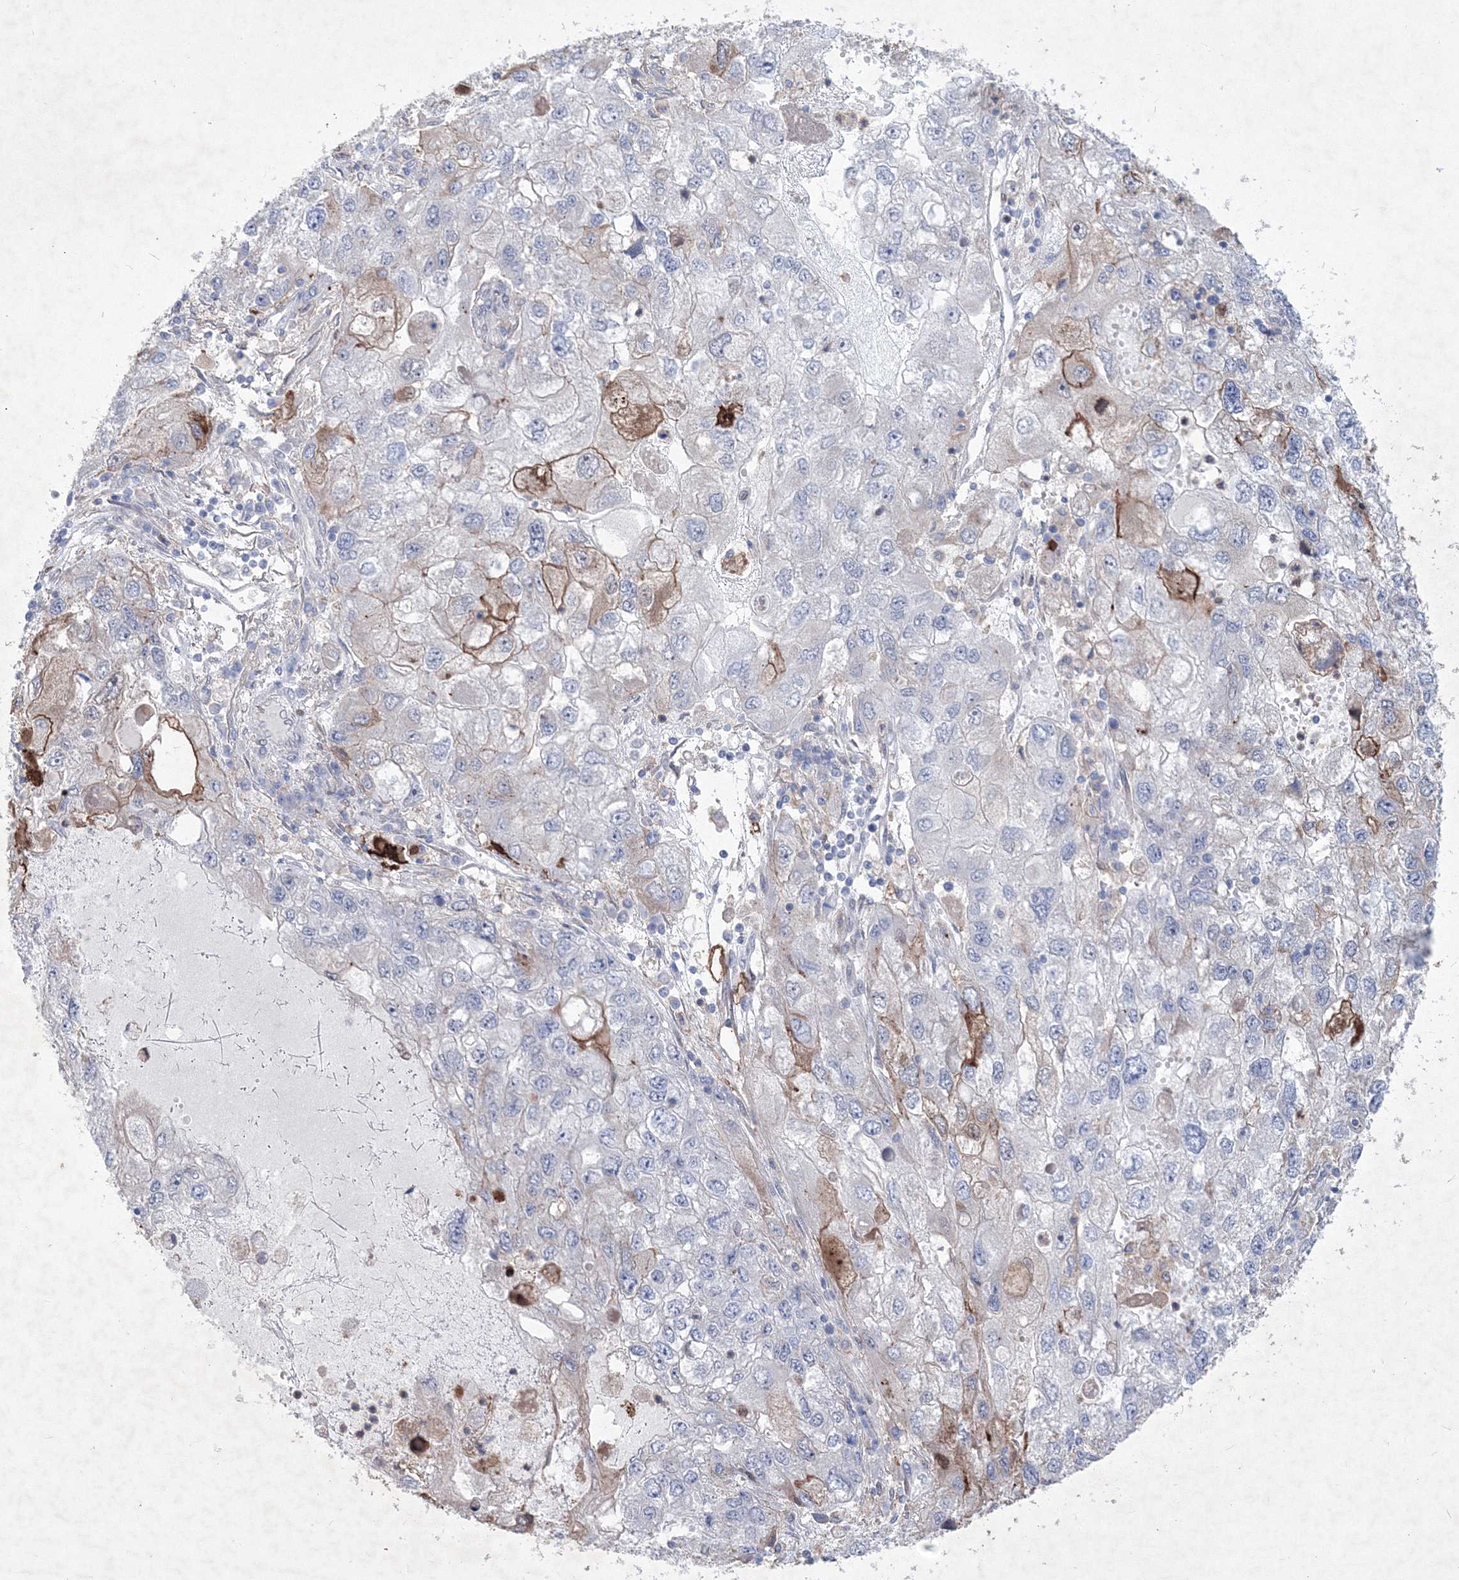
{"staining": {"intensity": "moderate", "quantity": "<25%", "location": "cytoplasmic/membranous"}, "tissue": "endometrial cancer", "cell_type": "Tumor cells", "image_type": "cancer", "snomed": [{"axis": "morphology", "description": "Adenocarcinoma, NOS"}, {"axis": "topography", "description": "Endometrium"}], "caption": "There is low levels of moderate cytoplasmic/membranous staining in tumor cells of adenocarcinoma (endometrial), as demonstrated by immunohistochemical staining (brown color).", "gene": "RNPEPL1", "patient": {"sex": "female", "age": 49}}